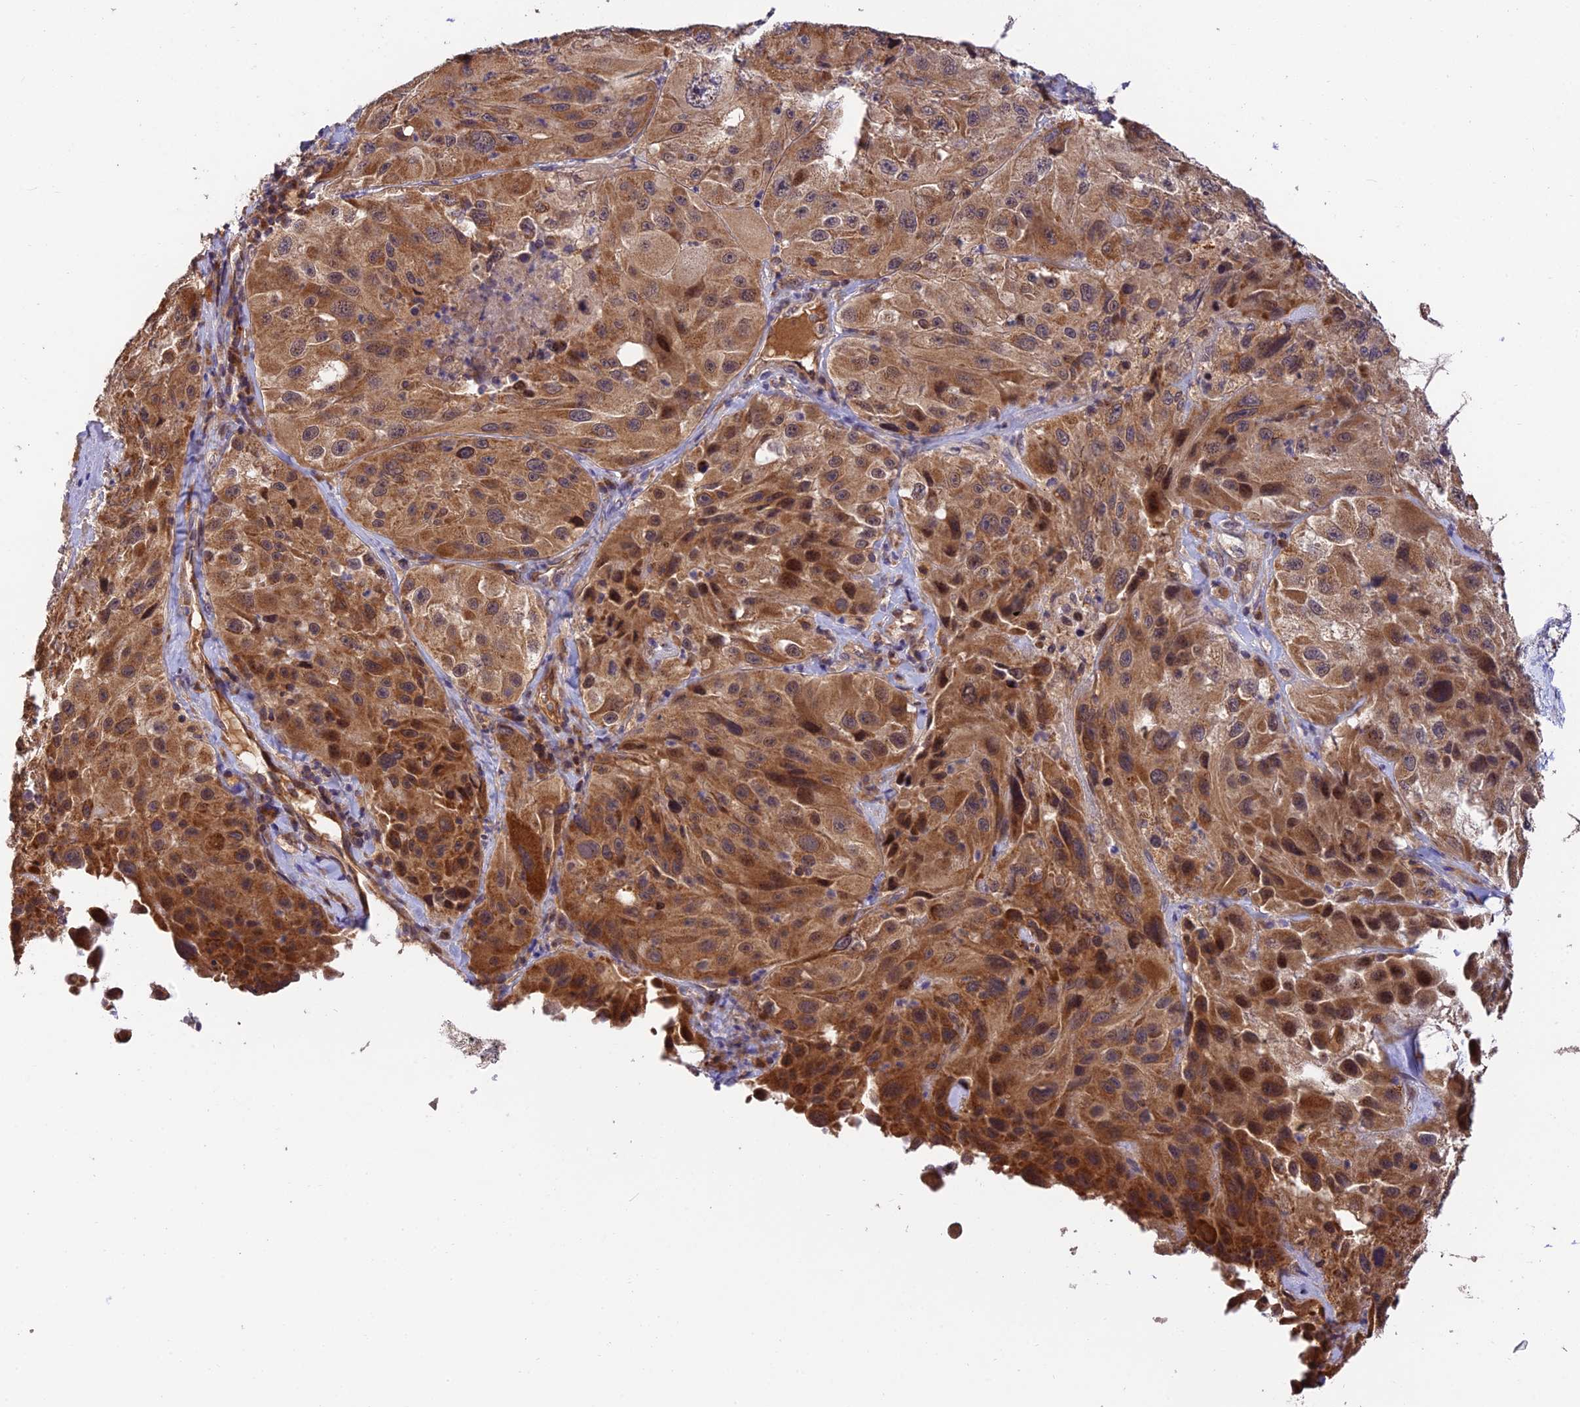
{"staining": {"intensity": "moderate", "quantity": ">75%", "location": "cytoplasmic/membranous,nuclear"}, "tissue": "melanoma", "cell_type": "Tumor cells", "image_type": "cancer", "snomed": [{"axis": "morphology", "description": "Malignant melanoma, Metastatic site"}, {"axis": "topography", "description": "Lymph node"}], "caption": "Immunohistochemical staining of human melanoma exhibits moderate cytoplasmic/membranous and nuclear protein expression in about >75% of tumor cells. (IHC, brightfield microscopy, high magnification).", "gene": "MNS1", "patient": {"sex": "male", "age": 62}}